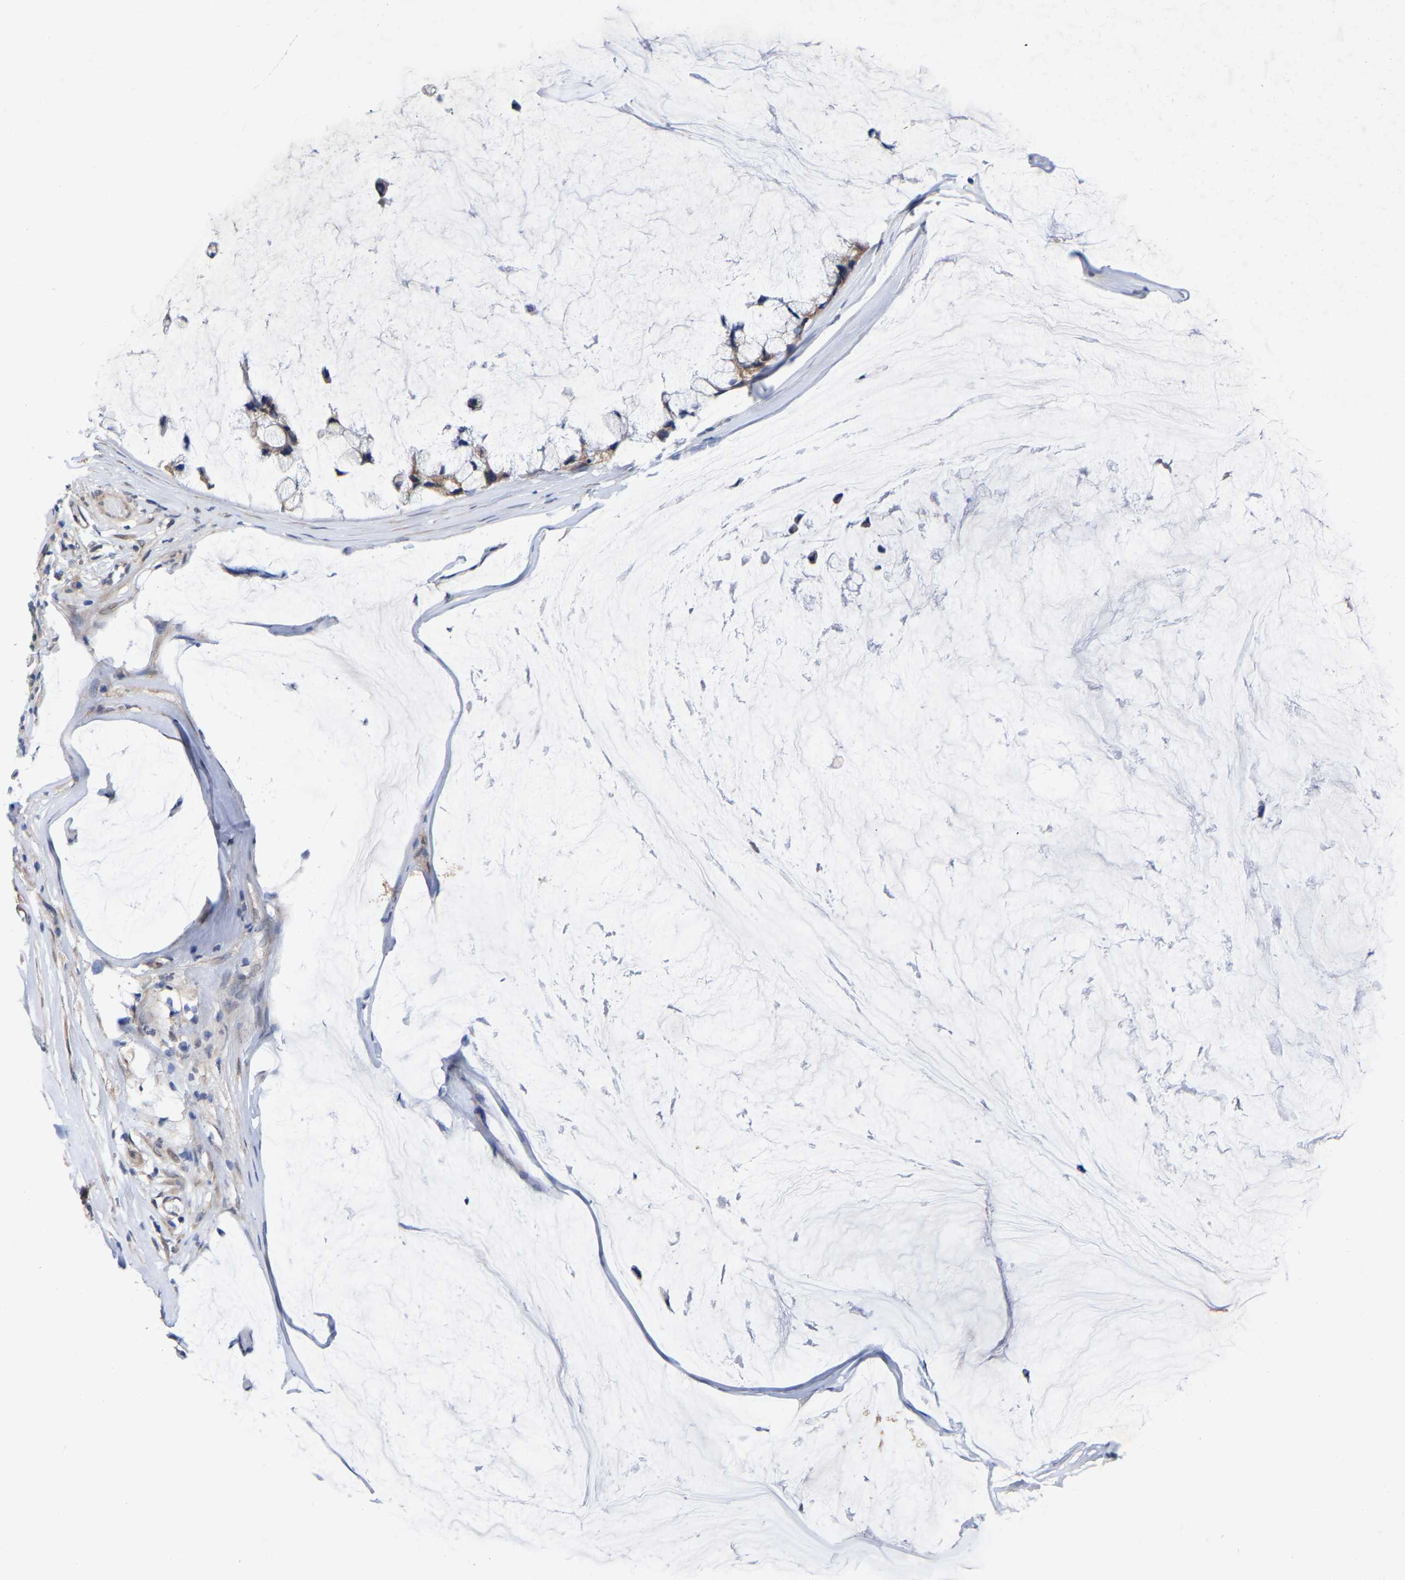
{"staining": {"intensity": "weak", "quantity": ">75%", "location": "cytoplasmic/membranous"}, "tissue": "ovarian cancer", "cell_type": "Tumor cells", "image_type": "cancer", "snomed": [{"axis": "morphology", "description": "Cystadenocarcinoma, mucinous, NOS"}, {"axis": "topography", "description": "Ovary"}], "caption": "An immunohistochemistry micrograph of neoplastic tissue is shown. Protein staining in brown labels weak cytoplasmic/membranous positivity in mucinous cystadenocarcinoma (ovarian) within tumor cells.", "gene": "UBE4B", "patient": {"sex": "female", "age": 39}}